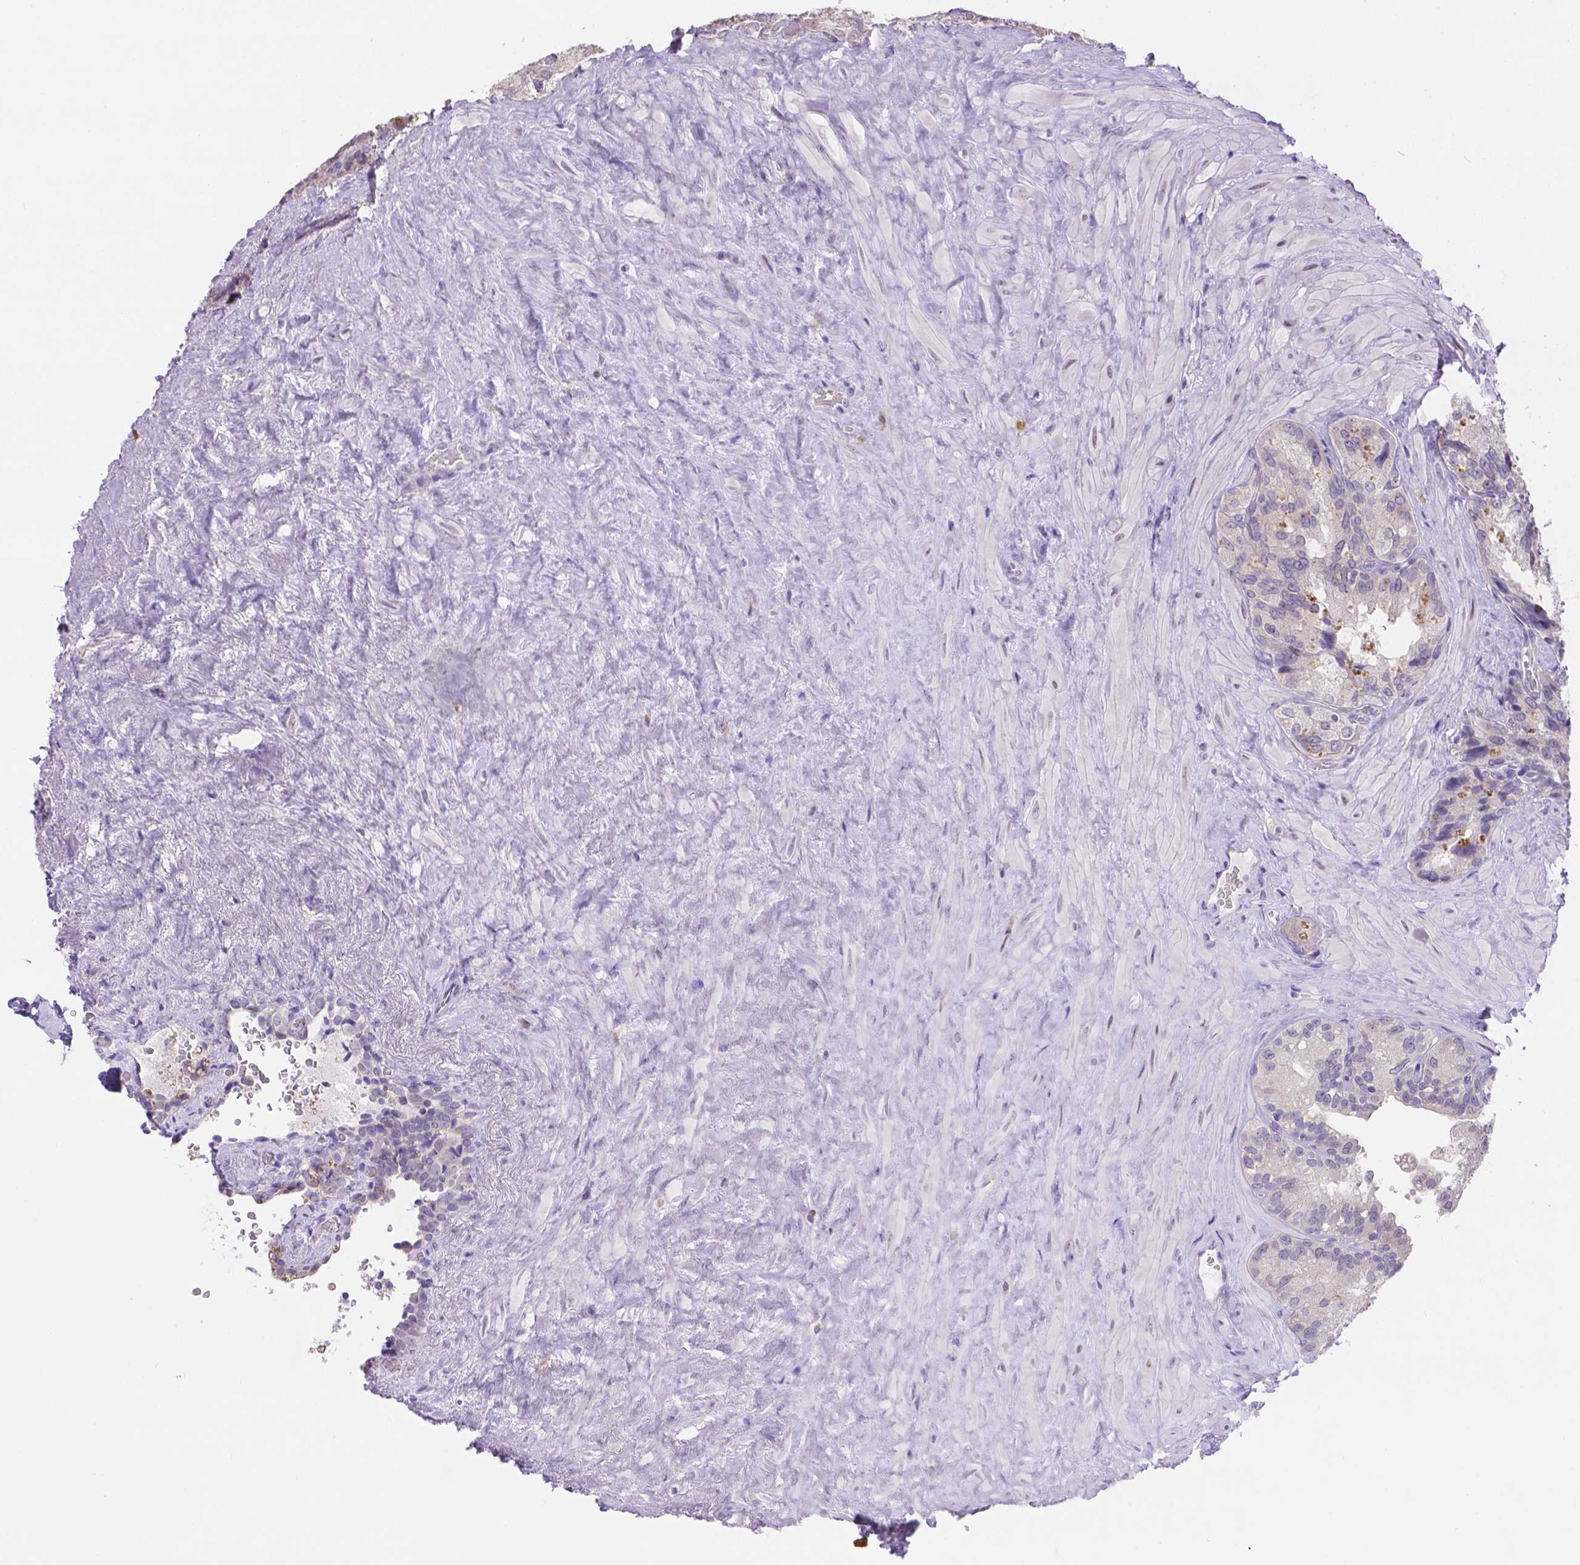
{"staining": {"intensity": "negative", "quantity": "none", "location": "none"}, "tissue": "seminal vesicle", "cell_type": "Glandular cells", "image_type": "normal", "snomed": [{"axis": "morphology", "description": "Normal tissue, NOS"}, {"axis": "topography", "description": "Seminal veicle"}], "caption": "Immunohistochemistry (IHC) image of unremarkable seminal vesicle: seminal vesicle stained with DAB exhibits no significant protein expression in glandular cells. Brightfield microscopy of immunohistochemistry stained with DAB (brown) and hematoxylin (blue), captured at high magnification.", "gene": "CD96", "patient": {"sex": "male", "age": 69}}